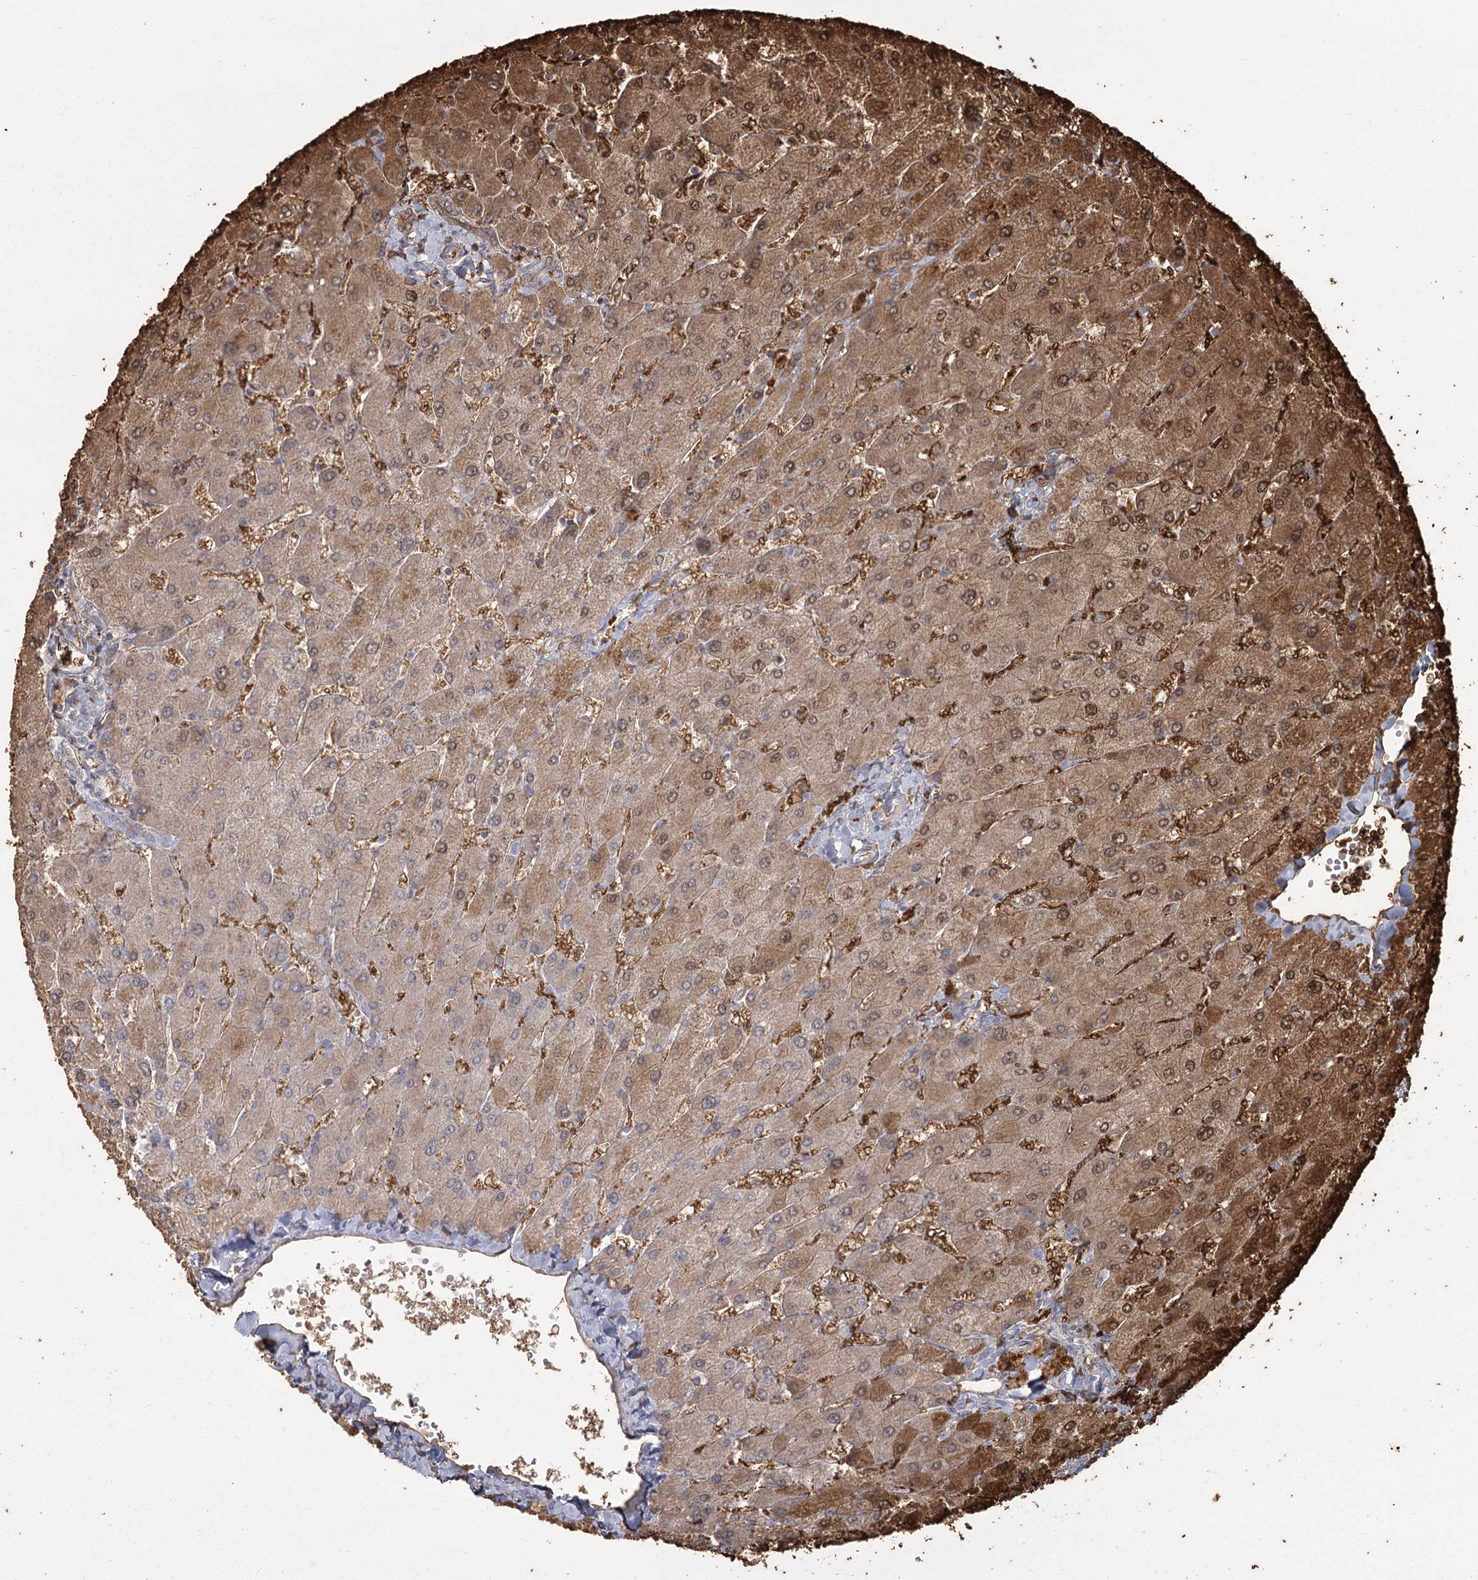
{"staining": {"intensity": "weak", "quantity": "<25%", "location": "cytoplasmic/membranous"}, "tissue": "liver", "cell_type": "Cholangiocytes", "image_type": "normal", "snomed": [{"axis": "morphology", "description": "Normal tissue, NOS"}, {"axis": "topography", "description": "Liver"}], "caption": "DAB (3,3'-diaminobenzidine) immunohistochemical staining of benign human liver exhibits no significant staining in cholangiocytes.", "gene": "SLC6A19", "patient": {"sex": "male", "age": 55}}